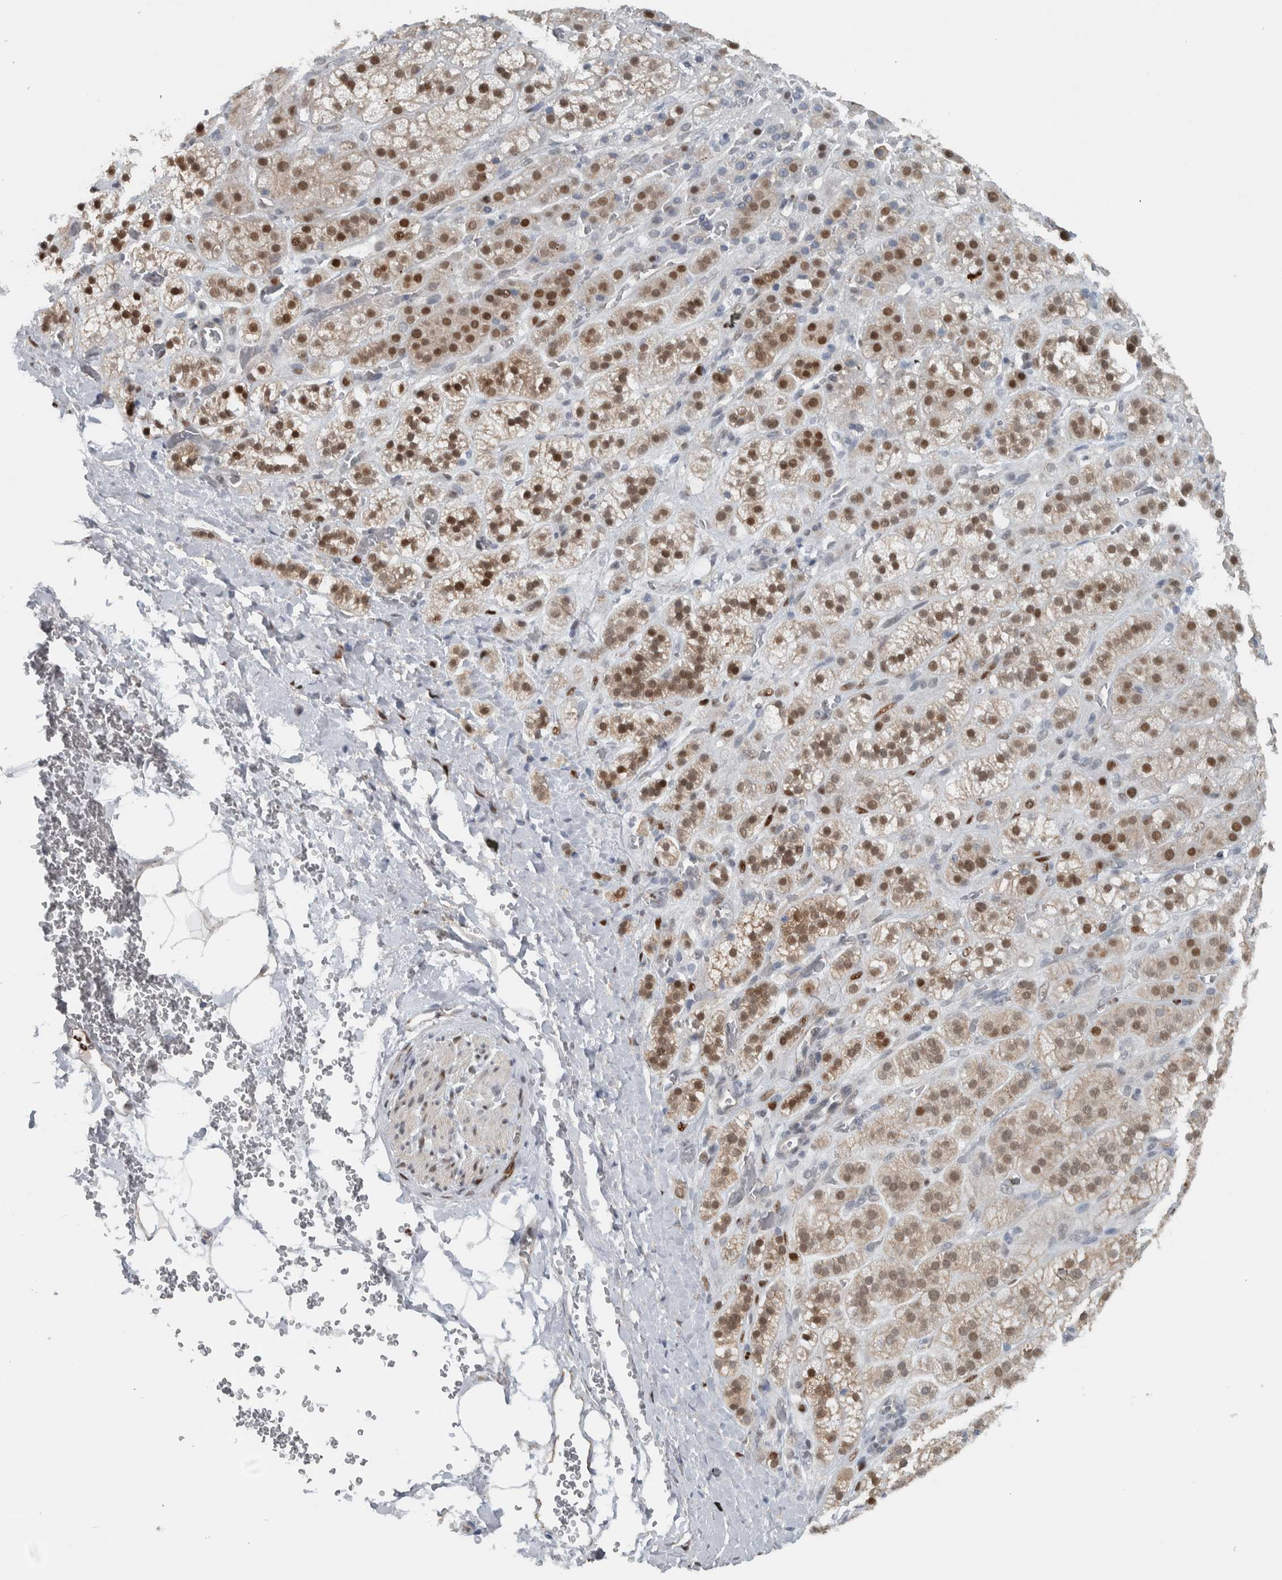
{"staining": {"intensity": "strong", "quantity": ">75%", "location": "cytoplasmic/membranous,nuclear"}, "tissue": "adrenal gland", "cell_type": "Glandular cells", "image_type": "normal", "snomed": [{"axis": "morphology", "description": "Normal tissue, NOS"}, {"axis": "topography", "description": "Adrenal gland"}], "caption": "Immunohistochemistry image of normal adrenal gland: adrenal gland stained using immunohistochemistry (IHC) displays high levels of strong protein expression localized specifically in the cytoplasmic/membranous,nuclear of glandular cells, appearing as a cytoplasmic/membranous,nuclear brown color.", "gene": "ADPRM", "patient": {"sex": "male", "age": 56}}